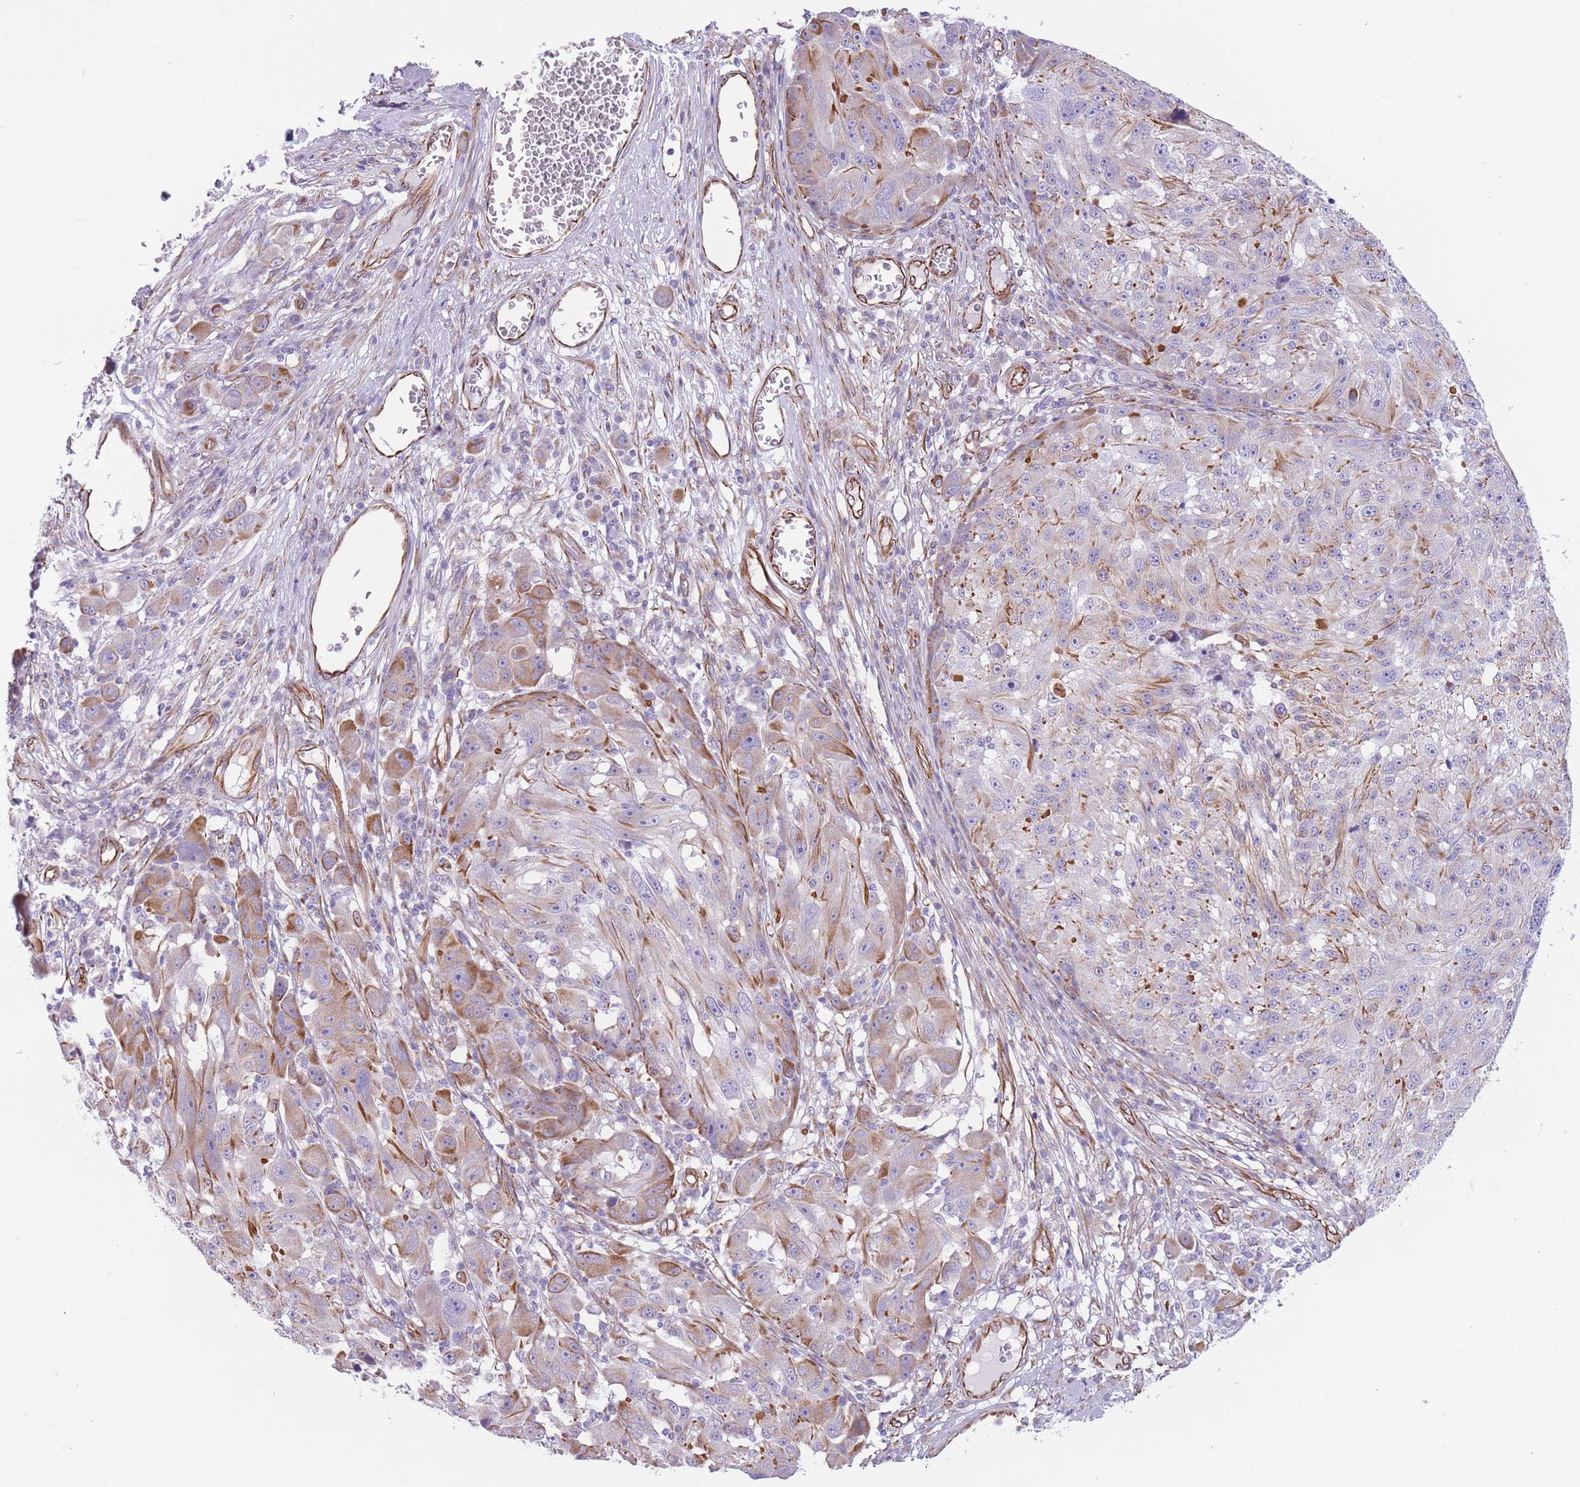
{"staining": {"intensity": "weak", "quantity": "<25%", "location": "cytoplasmic/membranous"}, "tissue": "melanoma", "cell_type": "Tumor cells", "image_type": "cancer", "snomed": [{"axis": "morphology", "description": "Malignant melanoma, NOS"}, {"axis": "topography", "description": "Skin"}], "caption": "DAB immunohistochemical staining of human malignant melanoma demonstrates no significant expression in tumor cells.", "gene": "PTCD1", "patient": {"sex": "male", "age": 53}}